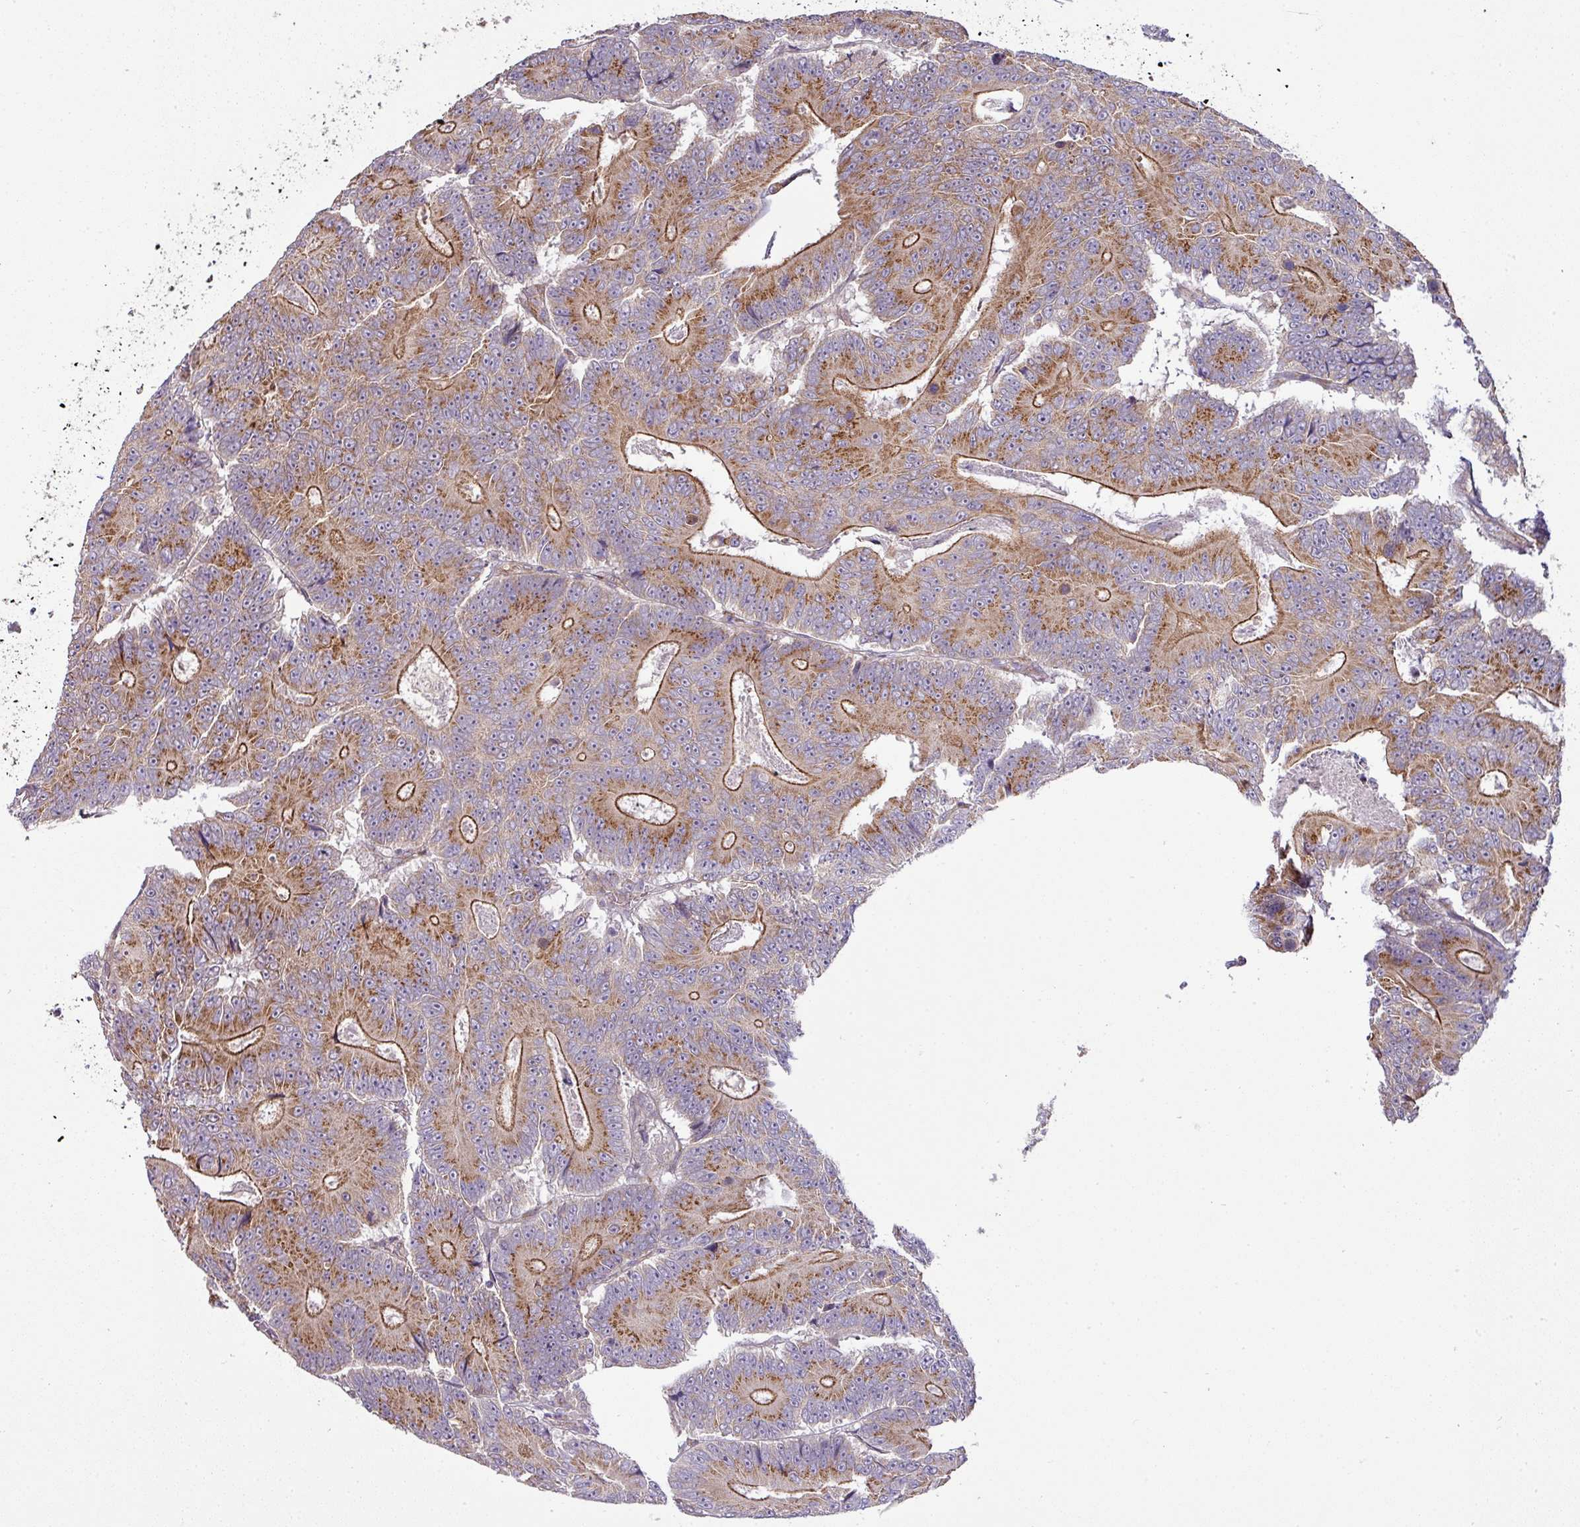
{"staining": {"intensity": "strong", "quantity": ">75%", "location": "cytoplasmic/membranous"}, "tissue": "colorectal cancer", "cell_type": "Tumor cells", "image_type": "cancer", "snomed": [{"axis": "morphology", "description": "Adenocarcinoma, NOS"}, {"axis": "topography", "description": "Colon"}], "caption": "Protein expression analysis of human colorectal adenocarcinoma reveals strong cytoplasmic/membranous staining in about >75% of tumor cells. (Stains: DAB (3,3'-diaminobenzidine) in brown, nuclei in blue, Microscopy: brightfield microscopy at high magnification).", "gene": "TIMMDC1", "patient": {"sex": "male", "age": 83}}